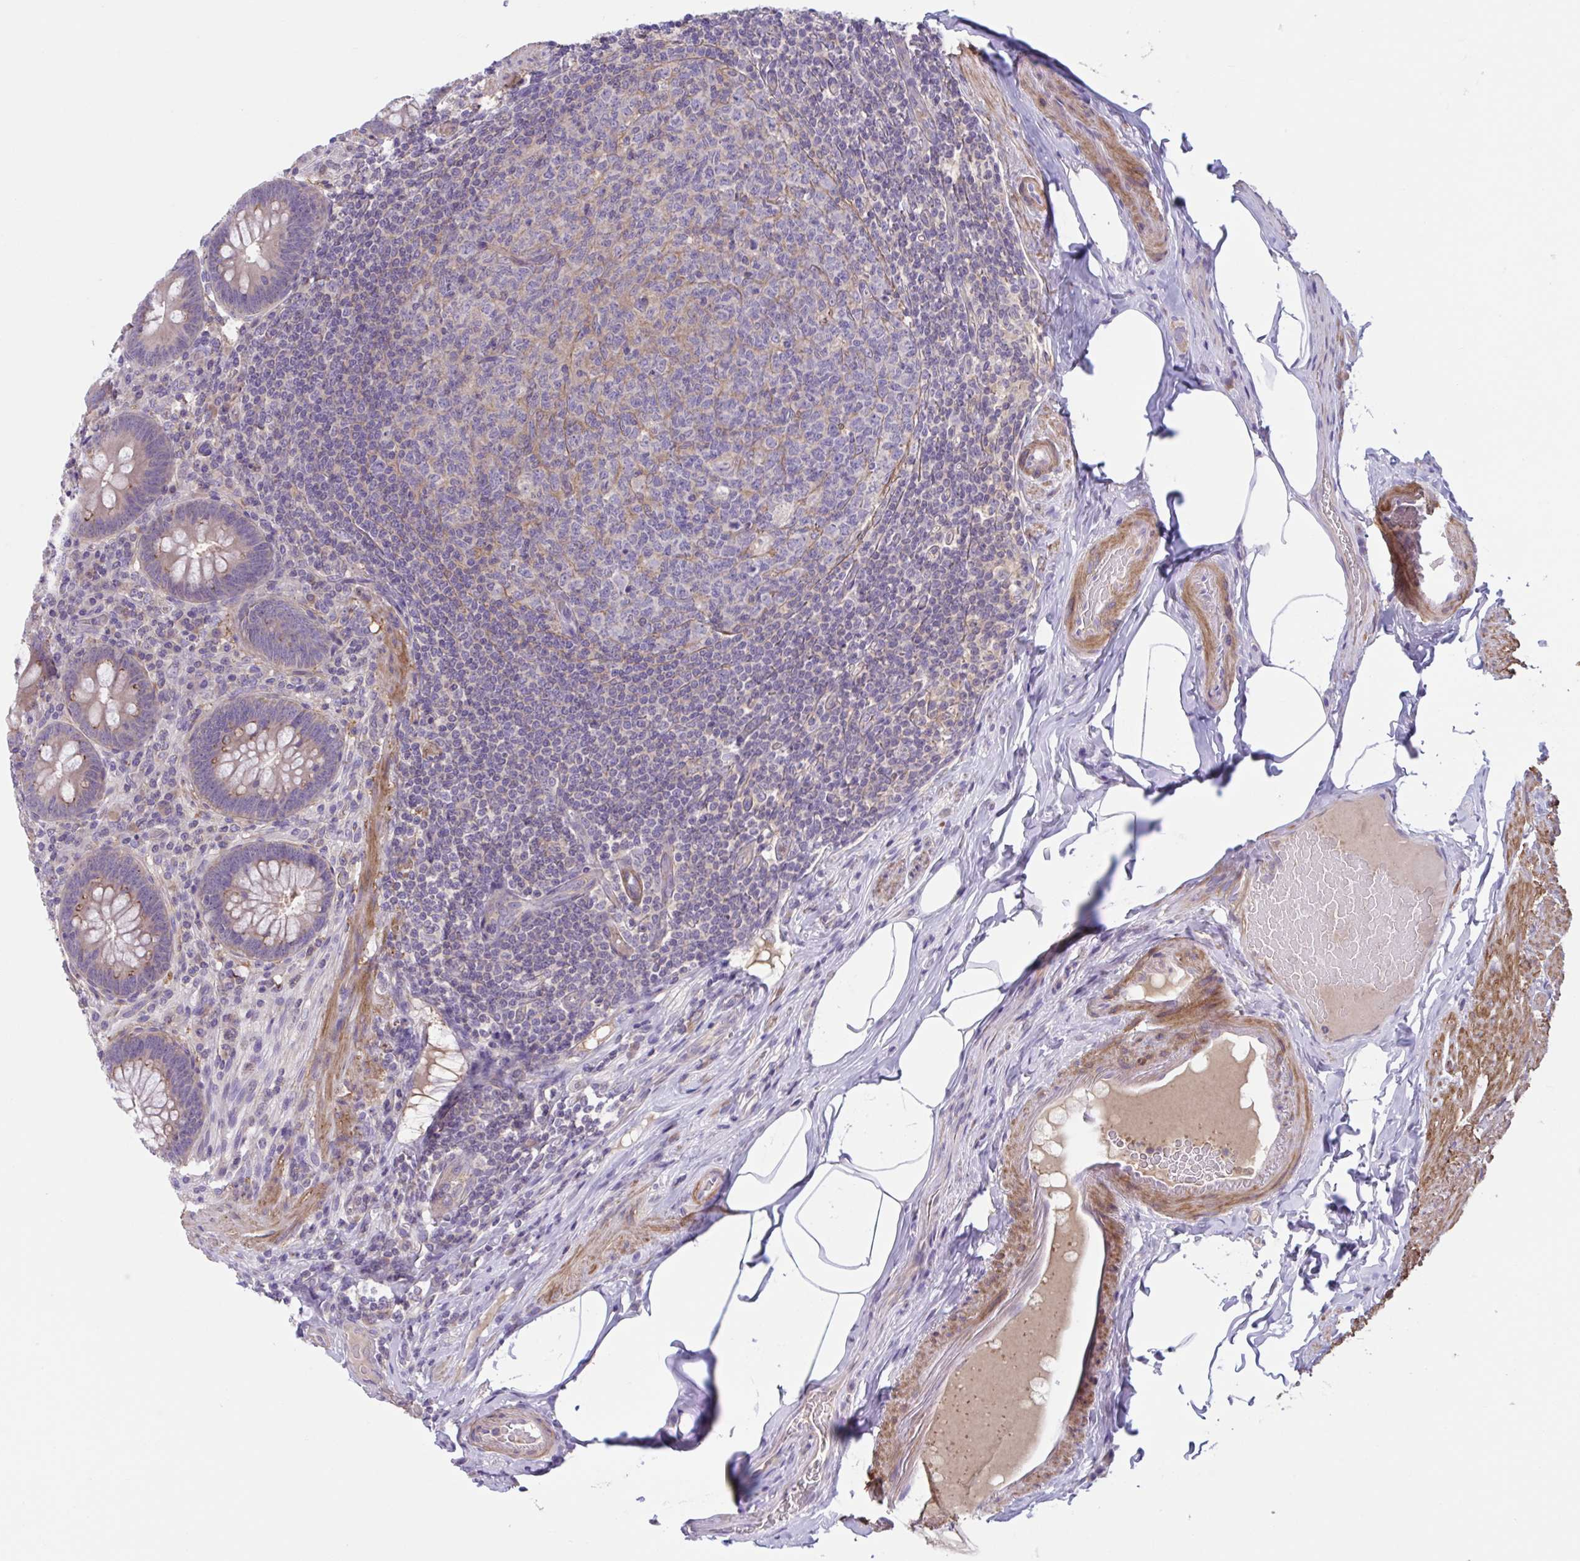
{"staining": {"intensity": "weak", "quantity": ">75%", "location": "cytoplasmic/membranous"}, "tissue": "appendix", "cell_type": "Glandular cells", "image_type": "normal", "snomed": [{"axis": "morphology", "description": "Normal tissue, NOS"}, {"axis": "topography", "description": "Appendix"}], "caption": "Appendix stained for a protein reveals weak cytoplasmic/membranous positivity in glandular cells. The staining is performed using DAB brown chromogen to label protein expression. The nuclei are counter-stained blue using hematoxylin.", "gene": "WNT9B", "patient": {"sex": "male", "age": 71}}